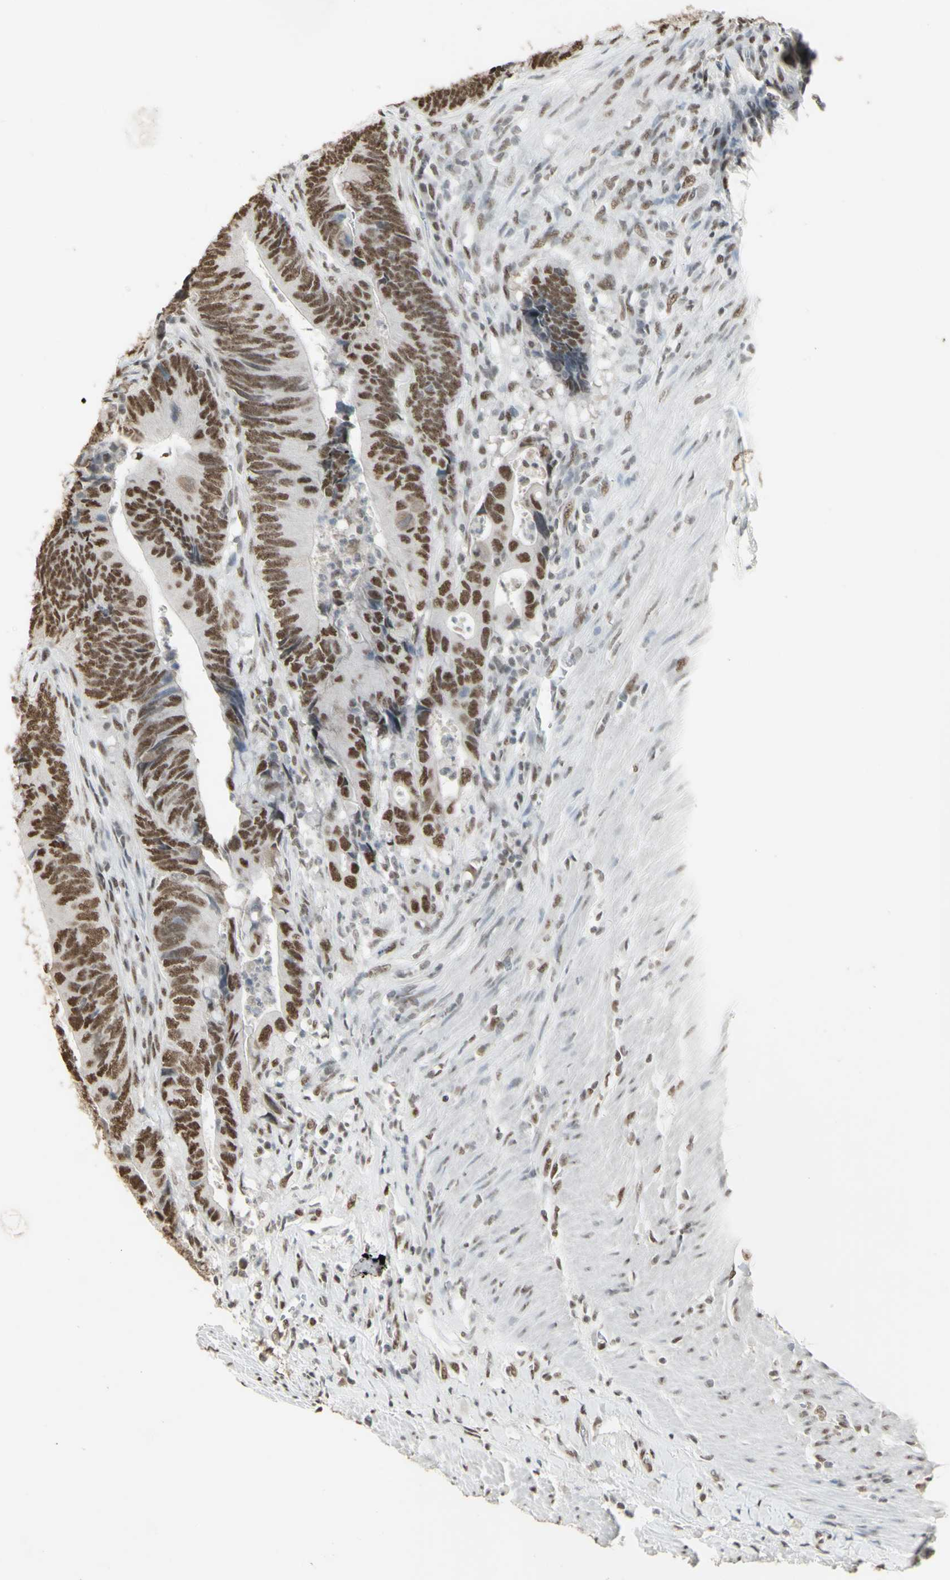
{"staining": {"intensity": "moderate", "quantity": ">75%", "location": "nuclear"}, "tissue": "colorectal cancer", "cell_type": "Tumor cells", "image_type": "cancer", "snomed": [{"axis": "morphology", "description": "Normal tissue, NOS"}, {"axis": "morphology", "description": "Adenocarcinoma, NOS"}, {"axis": "topography", "description": "Colon"}], "caption": "This is a micrograph of immunohistochemistry staining of colorectal cancer (adenocarcinoma), which shows moderate positivity in the nuclear of tumor cells.", "gene": "TRIM28", "patient": {"sex": "male", "age": 56}}